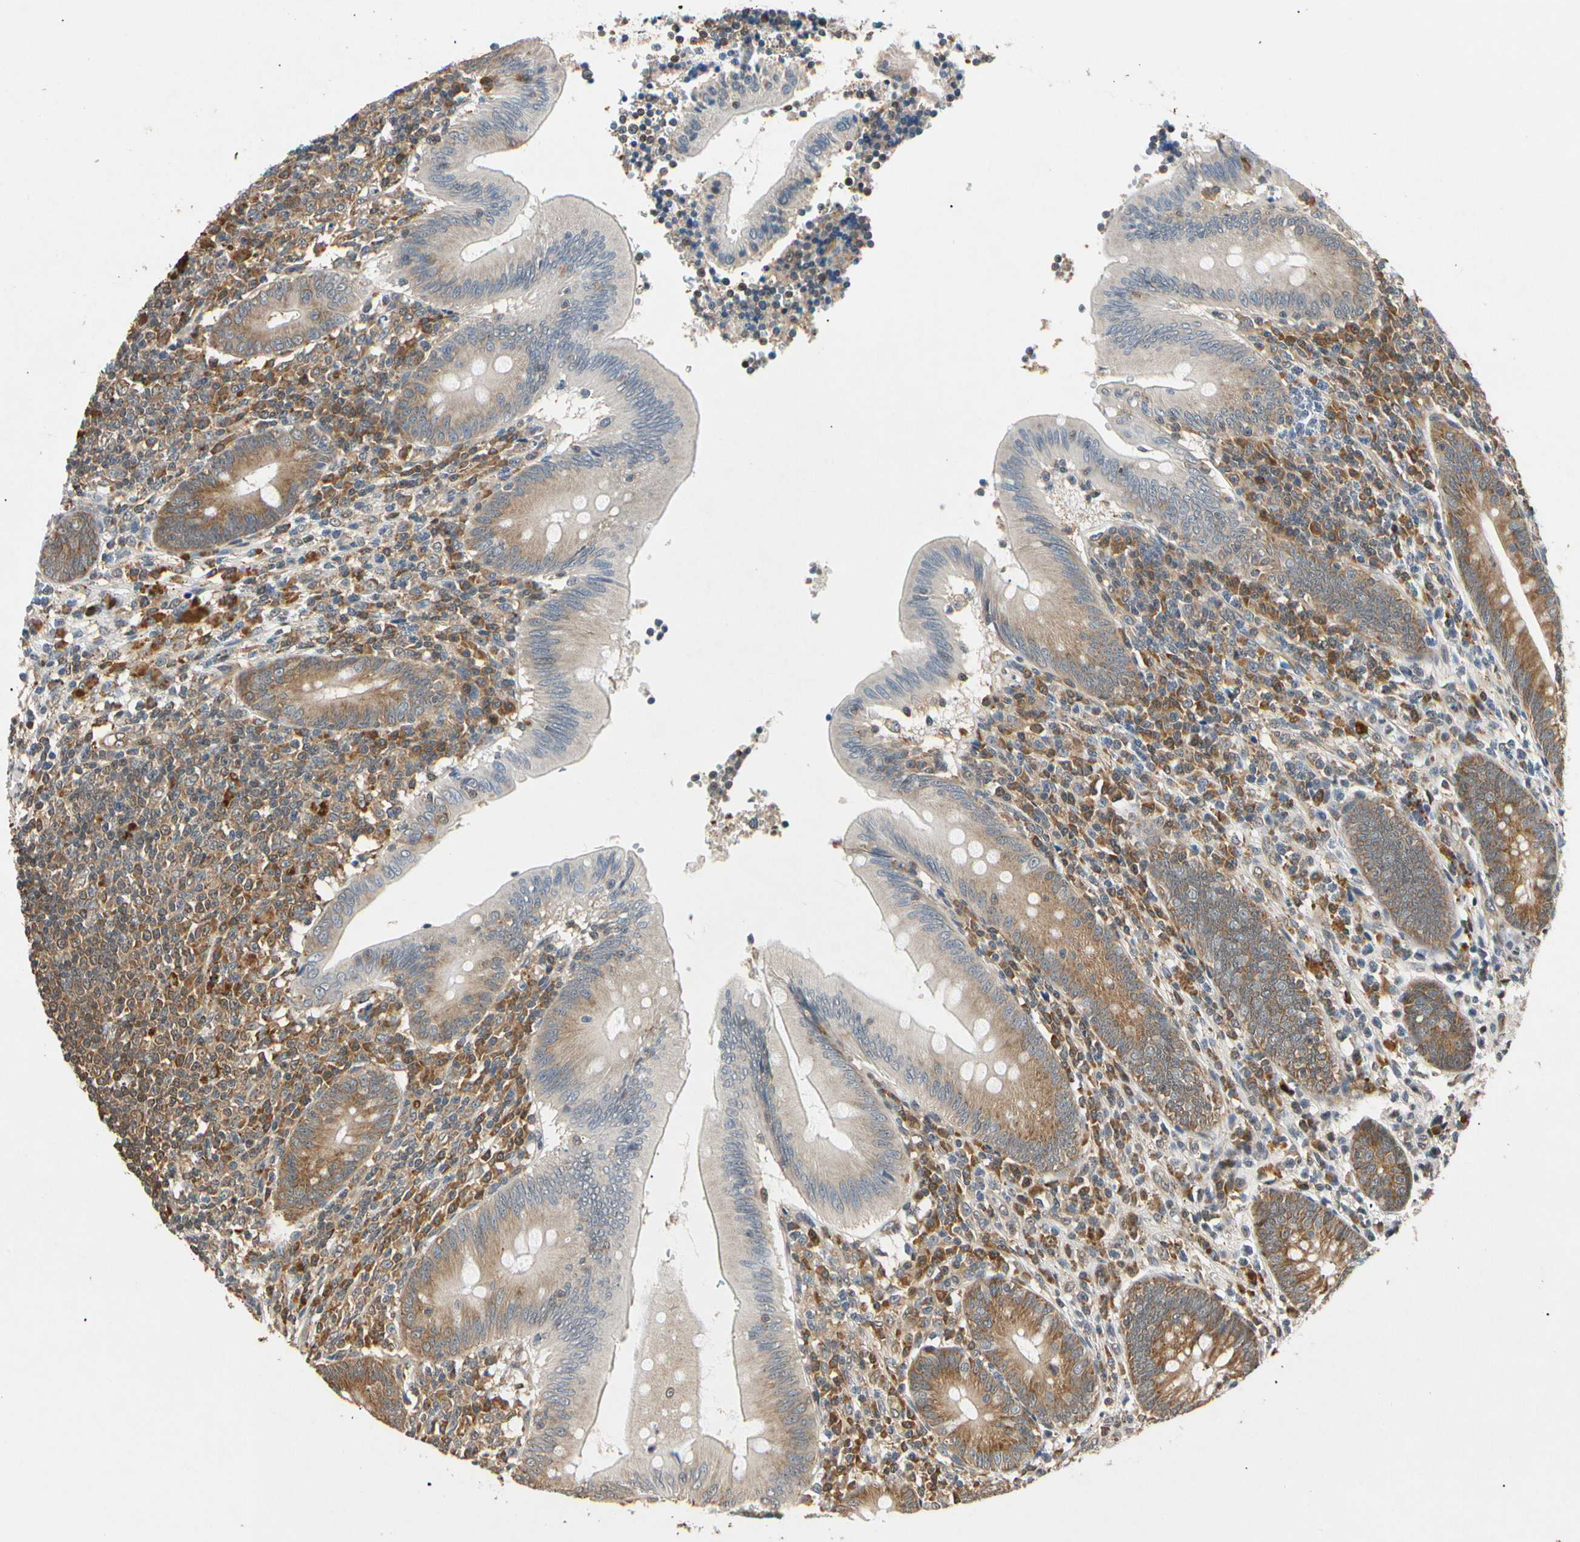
{"staining": {"intensity": "moderate", "quantity": ">75%", "location": "cytoplasmic/membranous"}, "tissue": "appendix", "cell_type": "Glandular cells", "image_type": "normal", "snomed": [{"axis": "morphology", "description": "Normal tissue, NOS"}, {"axis": "morphology", "description": "Inflammation, NOS"}, {"axis": "topography", "description": "Appendix"}], "caption": "IHC photomicrograph of normal appendix: human appendix stained using immunohistochemistry (IHC) exhibits medium levels of moderate protein expression localized specifically in the cytoplasmic/membranous of glandular cells, appearing as a cytoplasmic/membranous brown color.", "gene": "EIF1AX", "patient": {"sex": "male", "age": 46}}